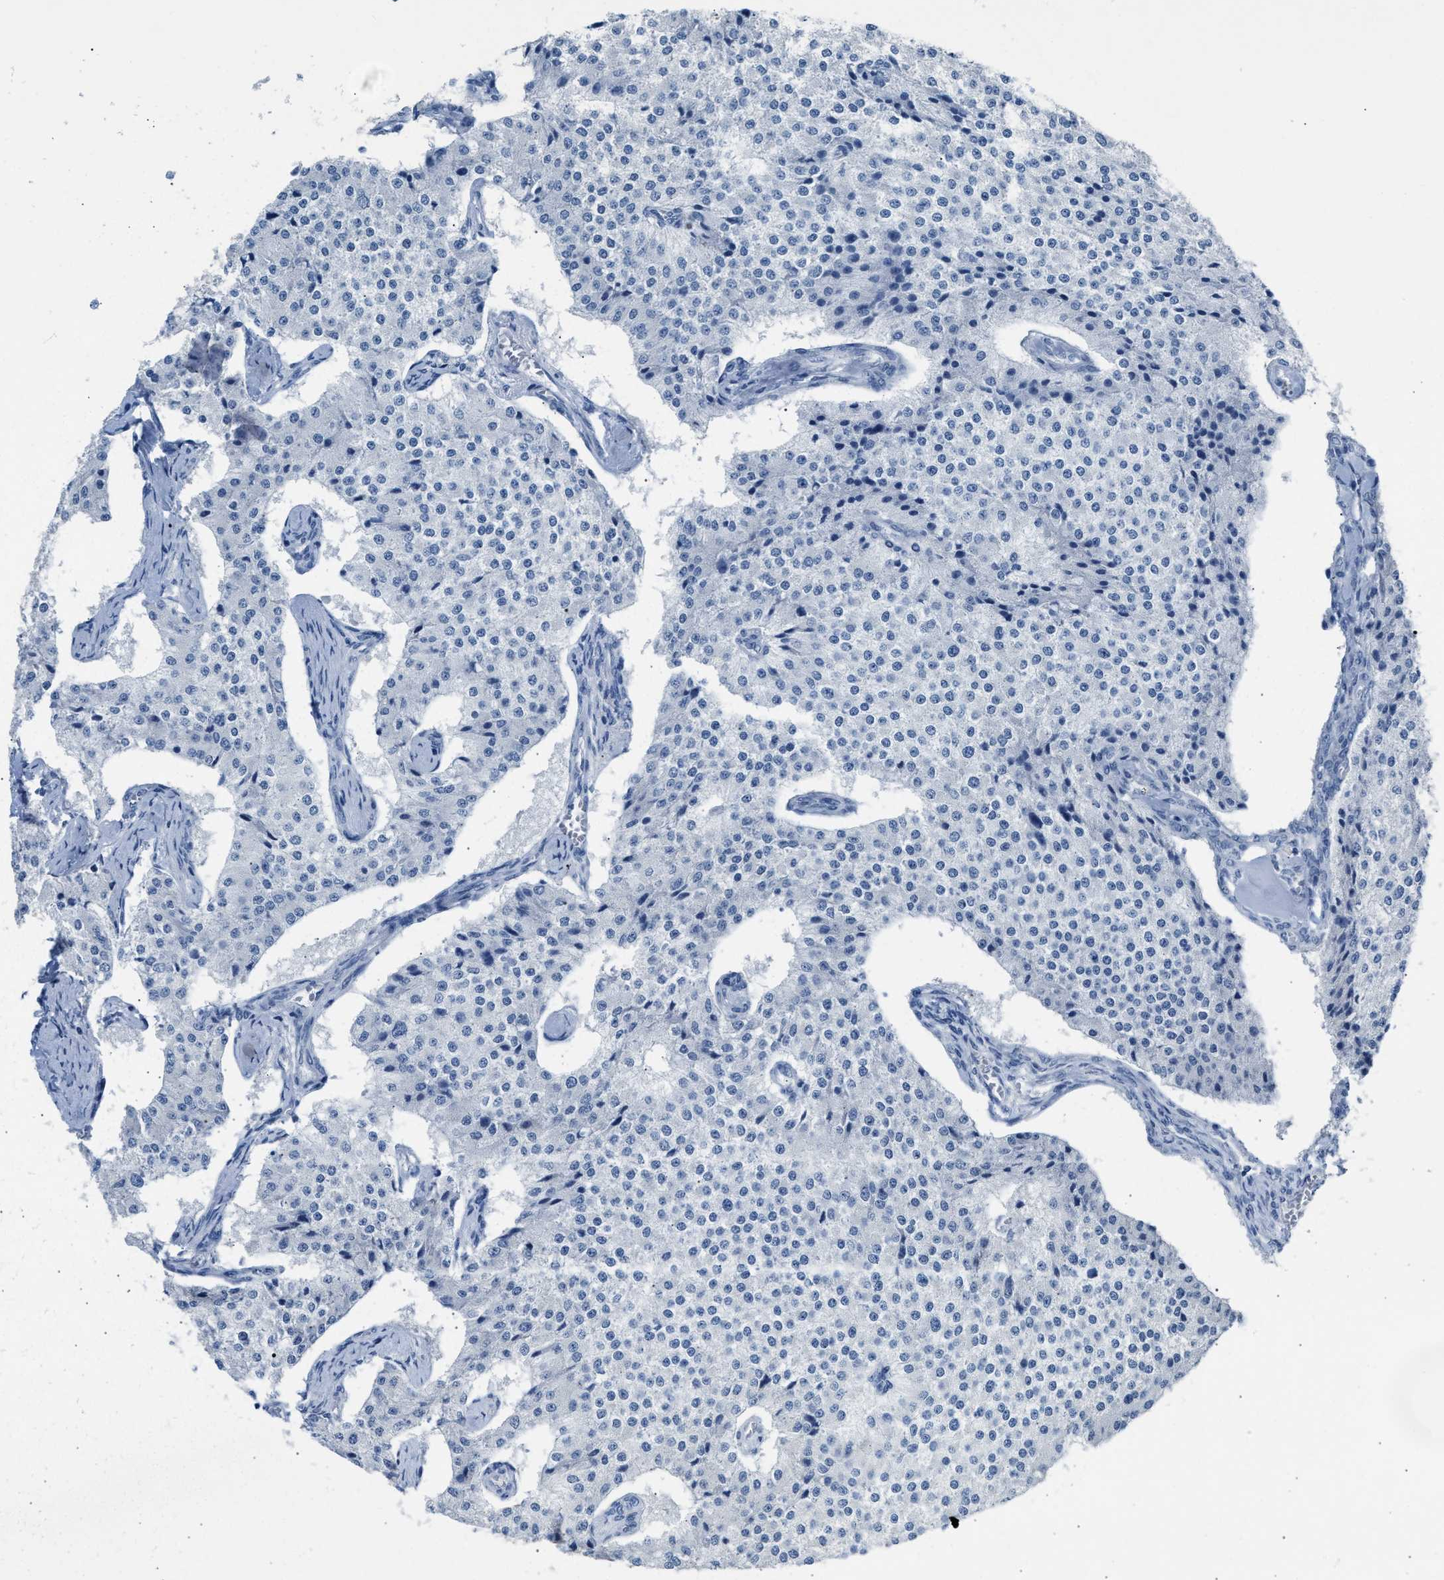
{"staining": {"intensity": "negative", "quantity": "none", "location": "none"}, "tissue": "carcinoid", "cell_type": "Tumor cells", "image_type": "cancer", "snomed": [{"axis": "morphology", "description": "Carcinoid, malignant, NOS"}, {"axis": "topography", "description": "Colon"}], "caption": "Tumor cells are negative for protein expression in human malignant carcinoid.", "gene": "ERBB2", "patient": {"sex": "female", "age": 52}}